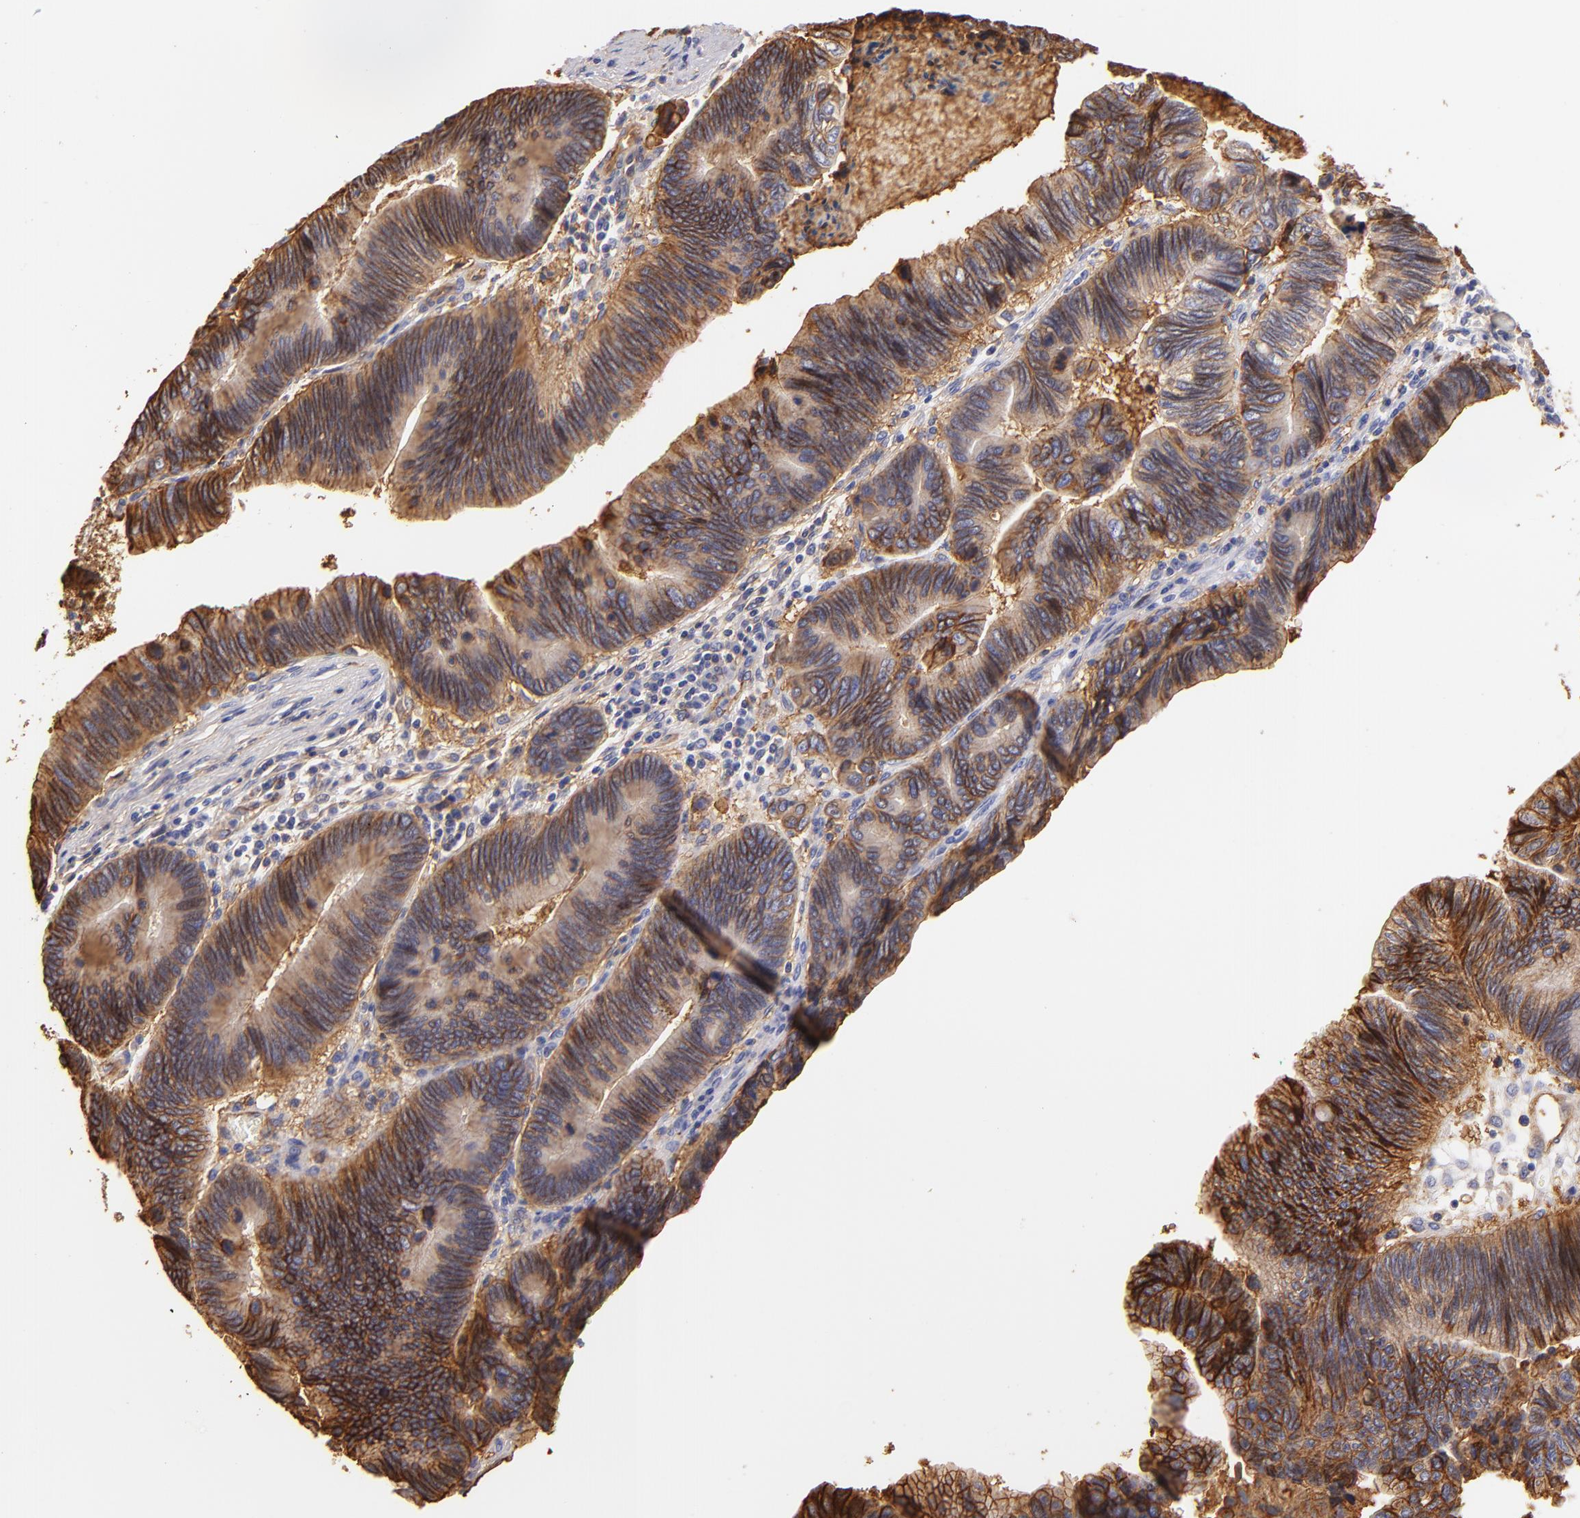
{"staining": {"intensity": "strong", "quantity": ">75%", "location": "cytoplasmic/membranous"}, "tissue": "pancreatic cancer", "cell_type": "Tumor cells", "image_type": "cancer", "snomed": [{"axis": "morphology", "description": "Adenocarcinoma, NOS"}, {"axis": "topography", "description": "Pancreas"}], "caption": "DAB (3,3'-diaminobenzidine) immunohistochemical staining of pancreatic cancer demonstrates strong cytoplasmic/membranous protein expression in about >75% of tumor cells.", "gene": "CD151", "patient": {"sex": "female", "age": 70}}